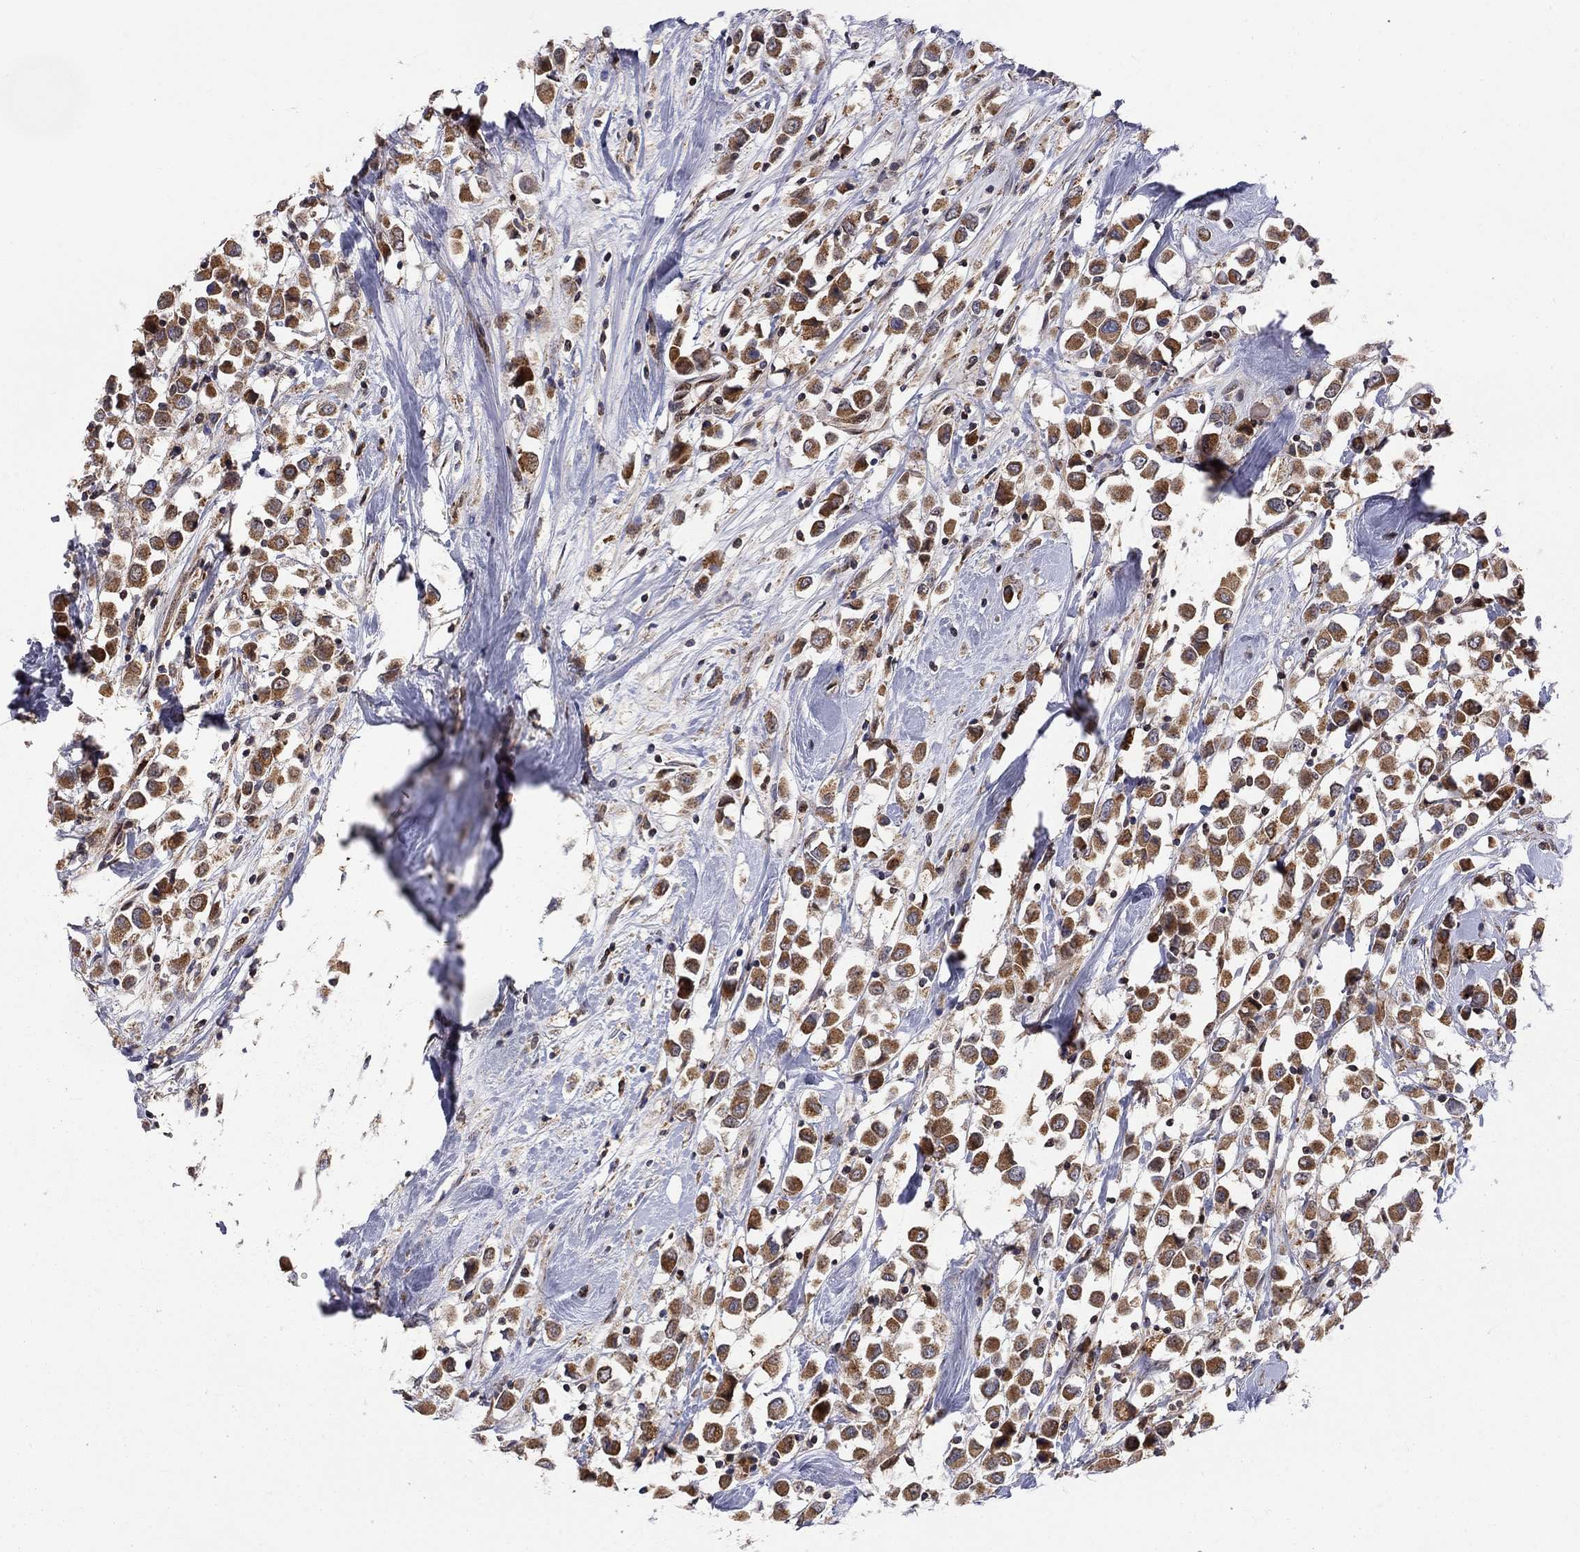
{"staining": {"intensity": "strong", "quantity": ">75%", "location": "cytoplasmic/membranous"}, "tissue": "breast cancer", "cell_type": "Tumor cells", "image_type": "cancer", "snomed": [{"axis": "morphology", "description": "Duct carcinoma"}, {"axis": "topography", "description": "Breast"}], "caption": "This is an image of IHC staining of breast infiltrating ductal carcinoma, which shows strong positivity in the cytoplasmic/membranous of tumor cells.", "gene": "ELOB", "patient": {"sex": "female", "age": 61}}